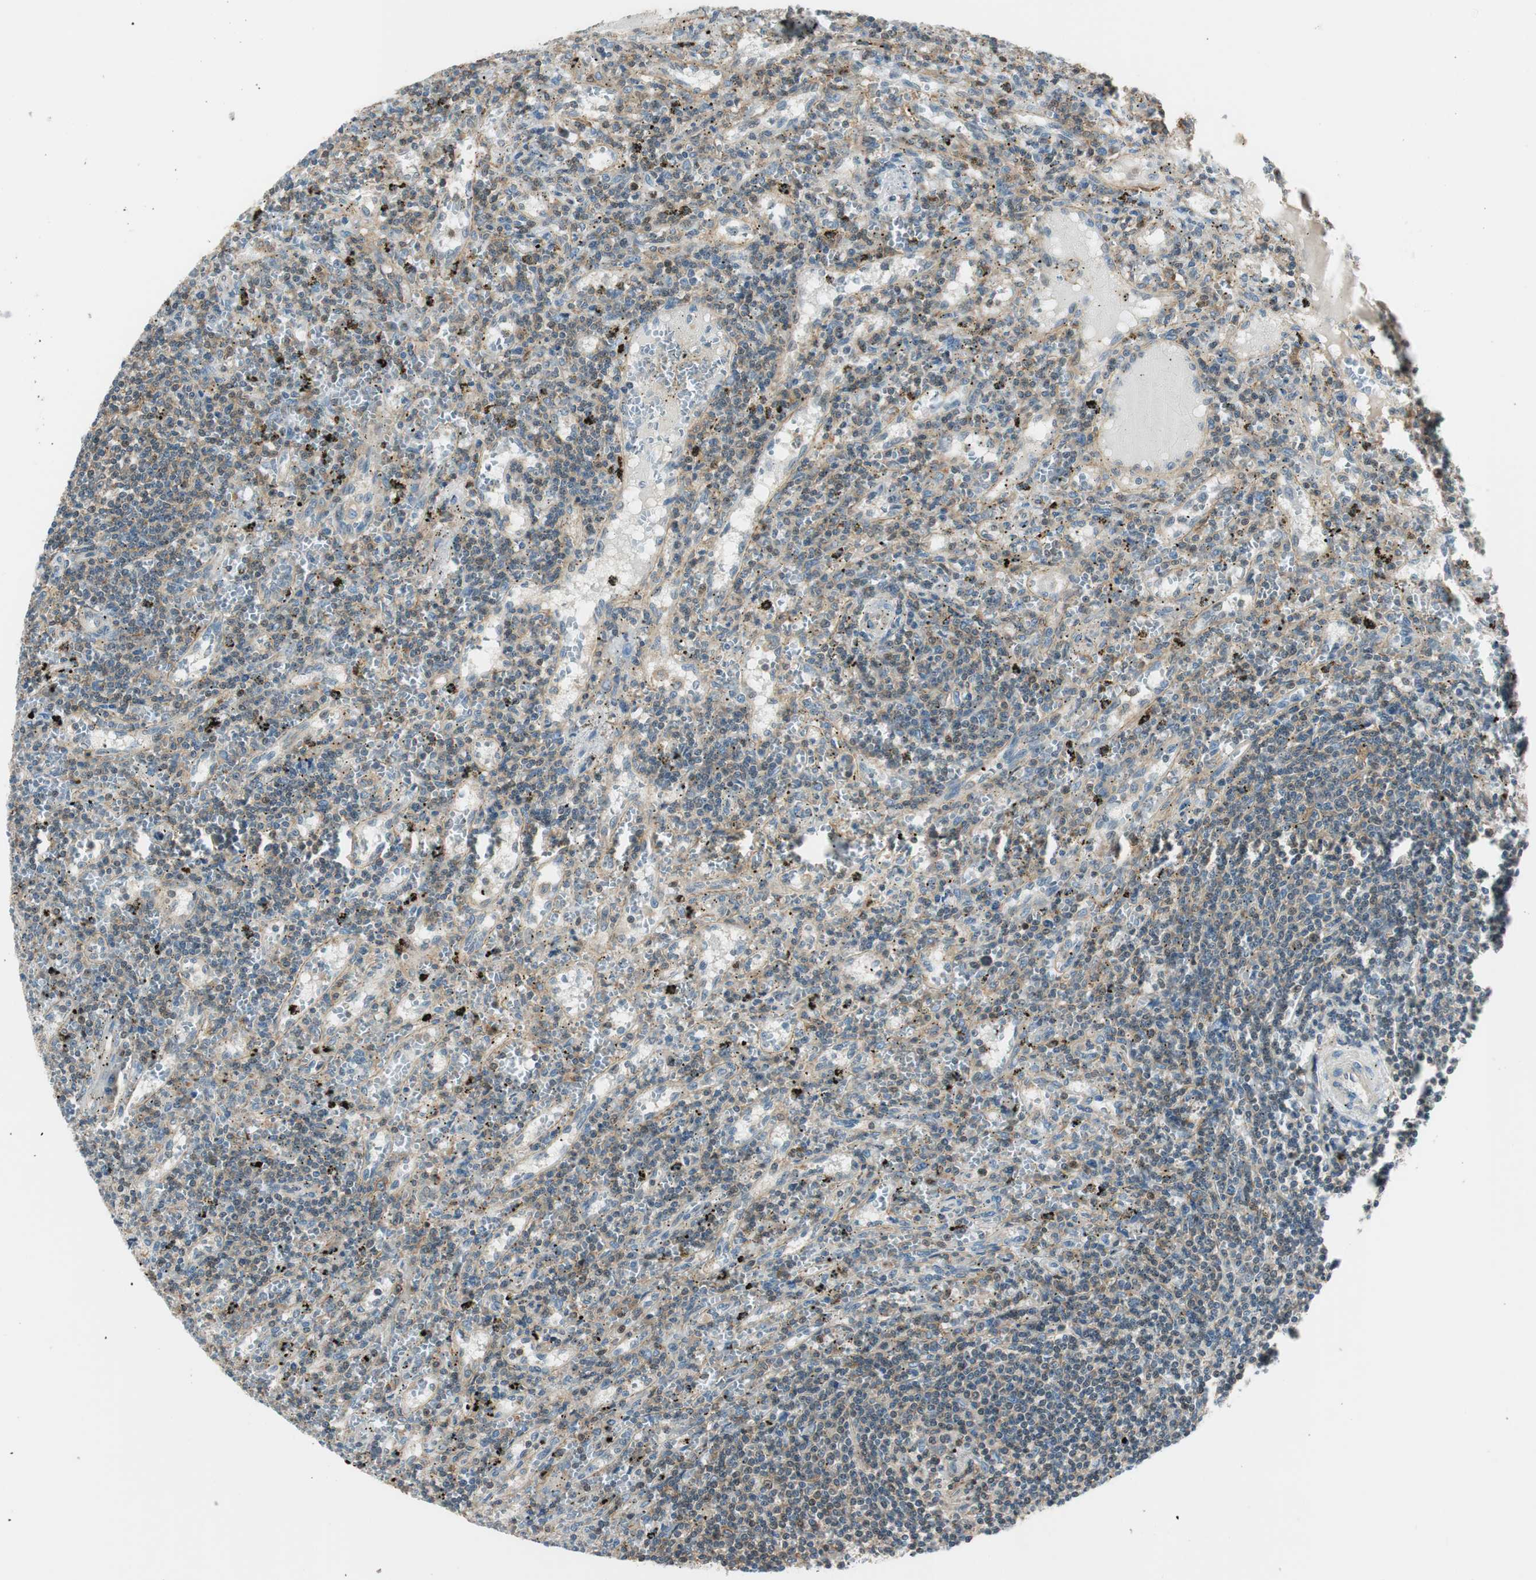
{"staining": {"intensity": "moderate", "quantity": "25%-75%", "location": "cytoplasmic/membranous,nuclear"}, "tissue": "lymphoma", "cell_type": "Tumor cells", "image_type": "cancer", "snomed": [{"axis": "morphology", "description": "Malignant lymphoma, non-Hodgkin's type, Low grade"}, {"axis": "topography", "description": "Spleen"}], "caption": "Protein expression analysis of human lymphoma reveals moderate cytoplasmic/membranous and nuclear staining in approximately 25%-75% of tumor cells.", "gene": "PI4K2B", "patient": {"sex": "male", "age": 76}}